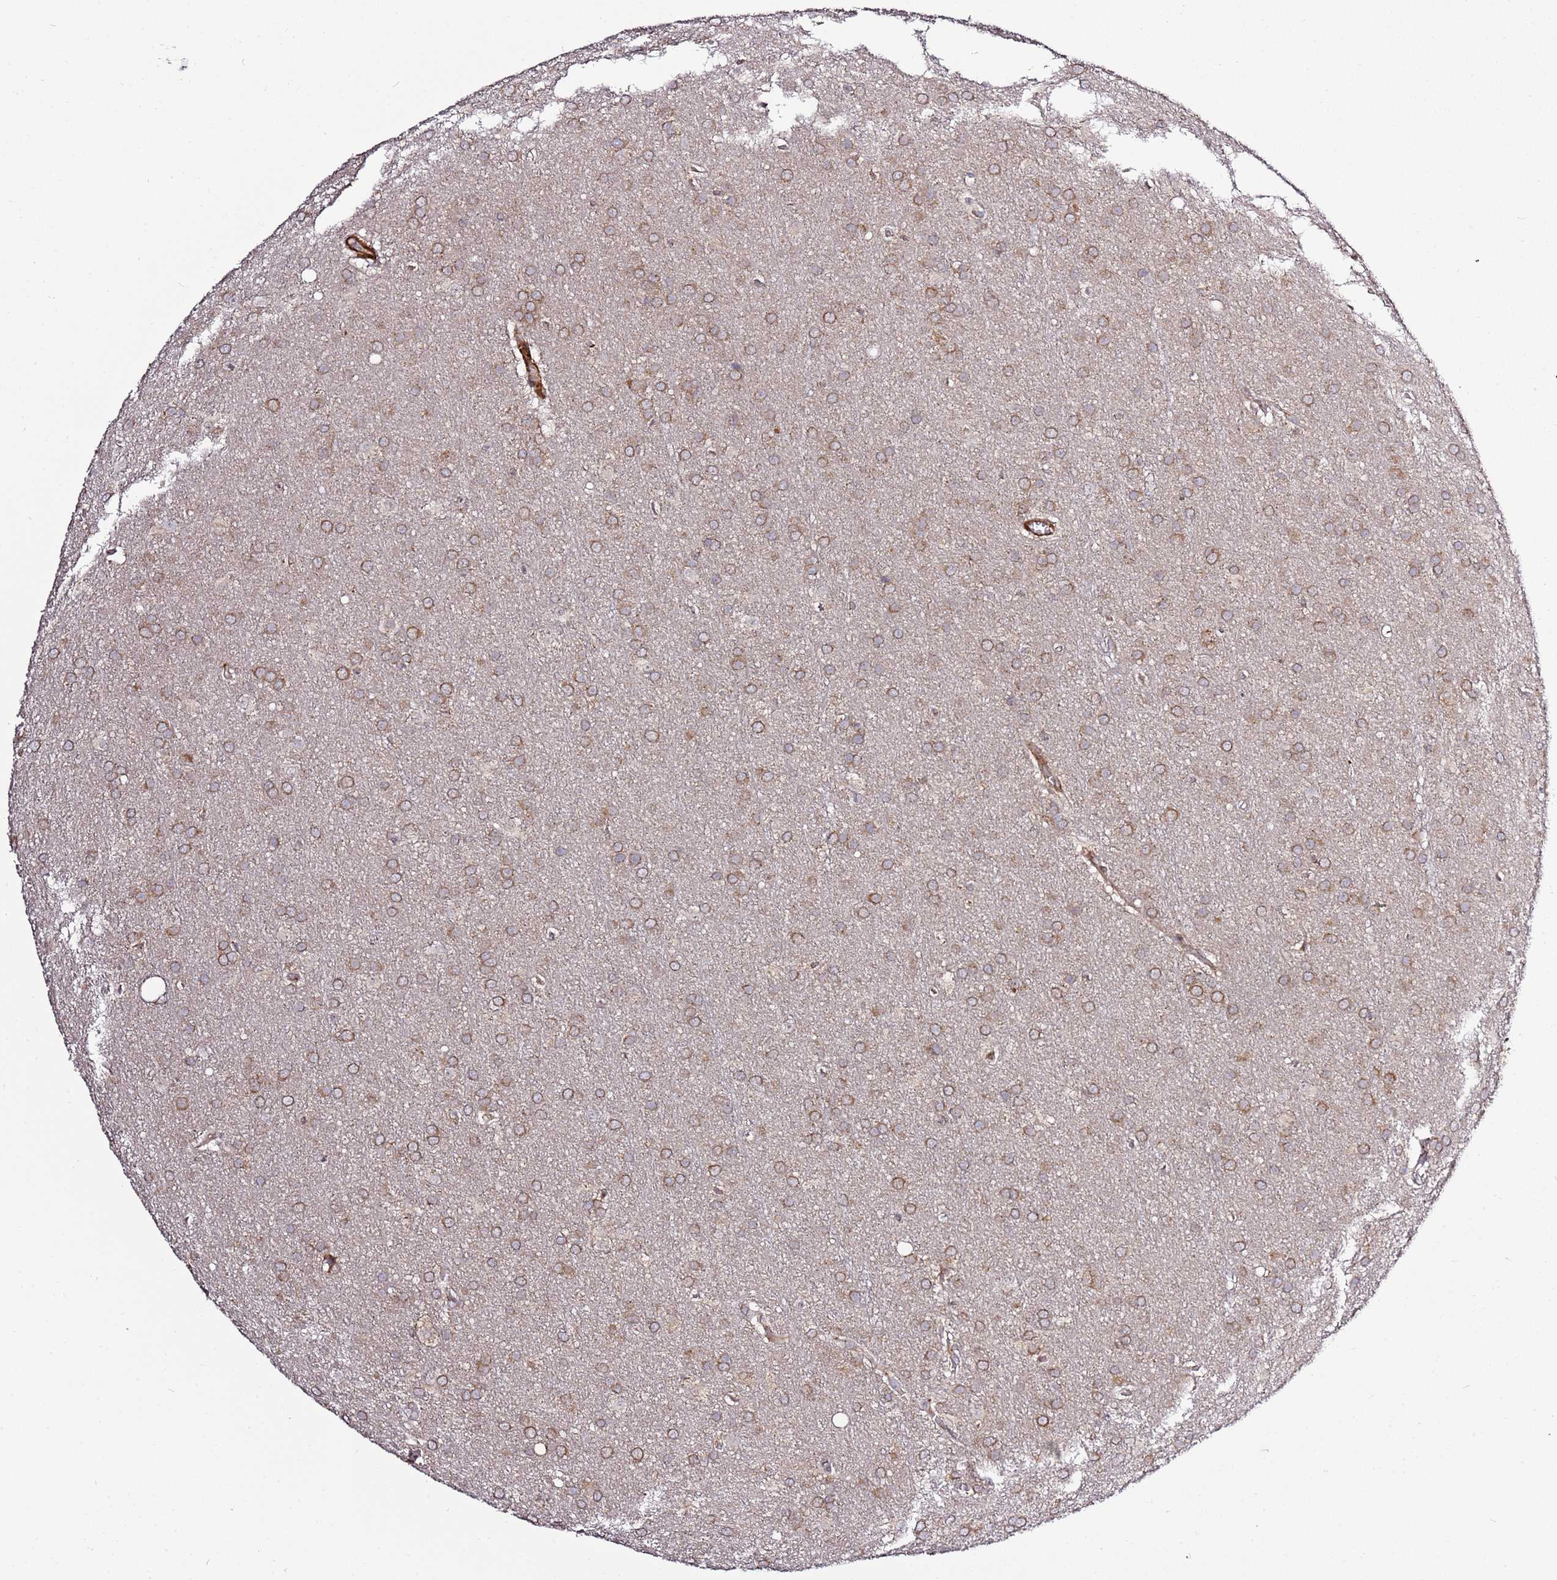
{"staining": {"intensity": "moderate", "quantity": ">75%", "location": "cytoplasmic/membranous"}, "tissue": "glioma", "cell_type": "Tumor cells", "image_type": "cancer", "snomed": [{"axis": "morphology", "description": "Glioma, malignant, Low grade"}, {"axis": "topography", "description": "Brain"}], "caption": "Immunohistochemistry (IHC) (DAB) staining of human malignant glioma (low-grade) shows moderate cytoplasmic/membranous protein expression in approximately >75% of tumor cells.", "gene": "PVRIG", "patient": {"sex": "female", "age": 32}}